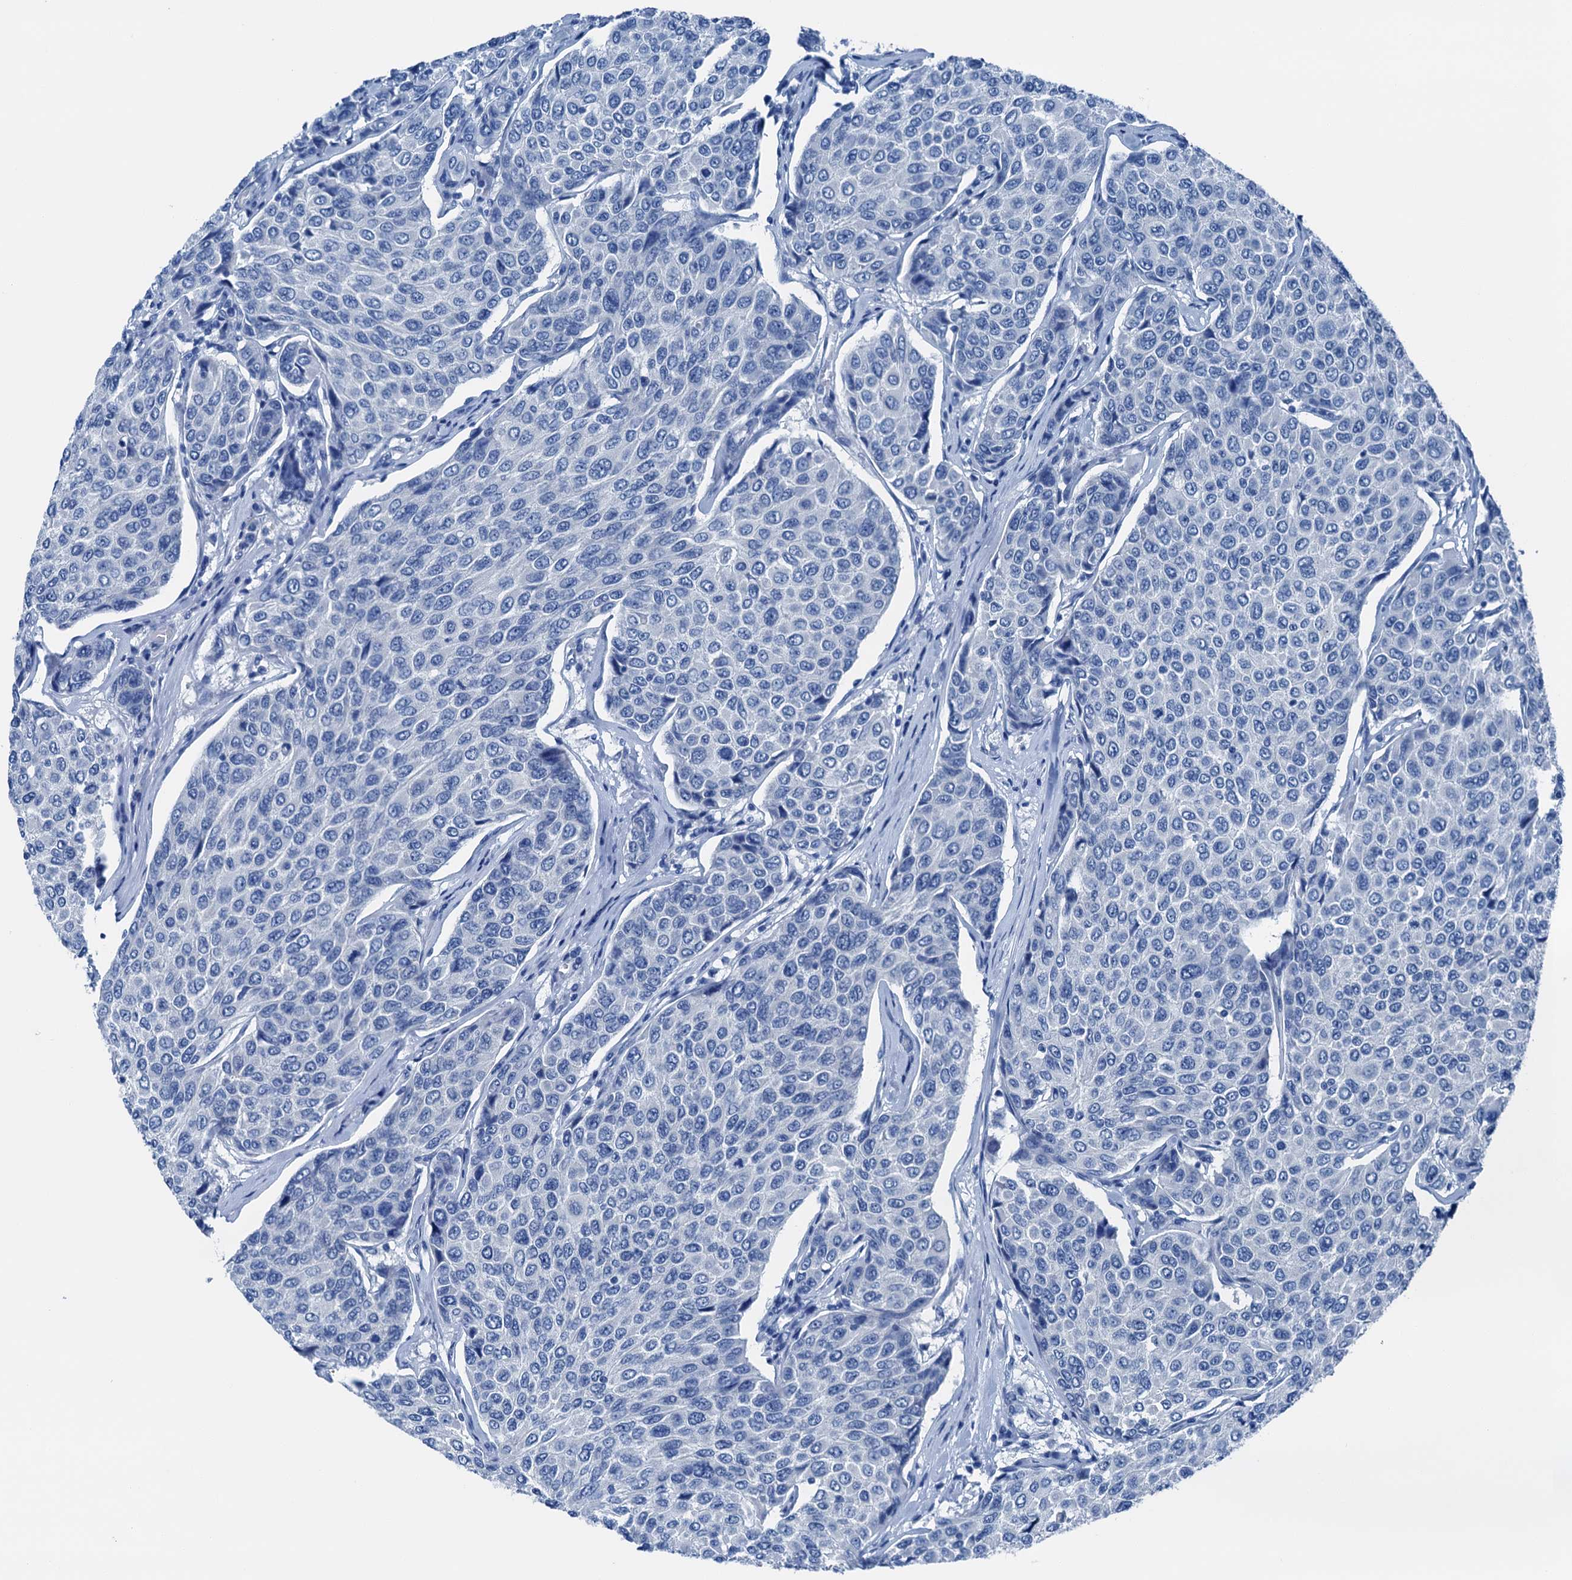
{"staining": {"intensity": "negative", "quantity": "none", "location": "none"}, "tissue": "breast cancer", "cell_type": "Tumor cells", "image_type": "cancer", "snomed": [{"axis": "morphology", "description": "Duct carcinoma"}, {"axis": "topography", "description": "Breast"}], "caption": "Tumor cells are negative for protein expression in human breast cancer. (DAB (3,3'-diaminobenzidine) immunohistochemistry (IHC) visualized using brightfield microscopy, high magnification).", "gene": "CBLN3", "patient": {"sex": "female", "age": 55}}